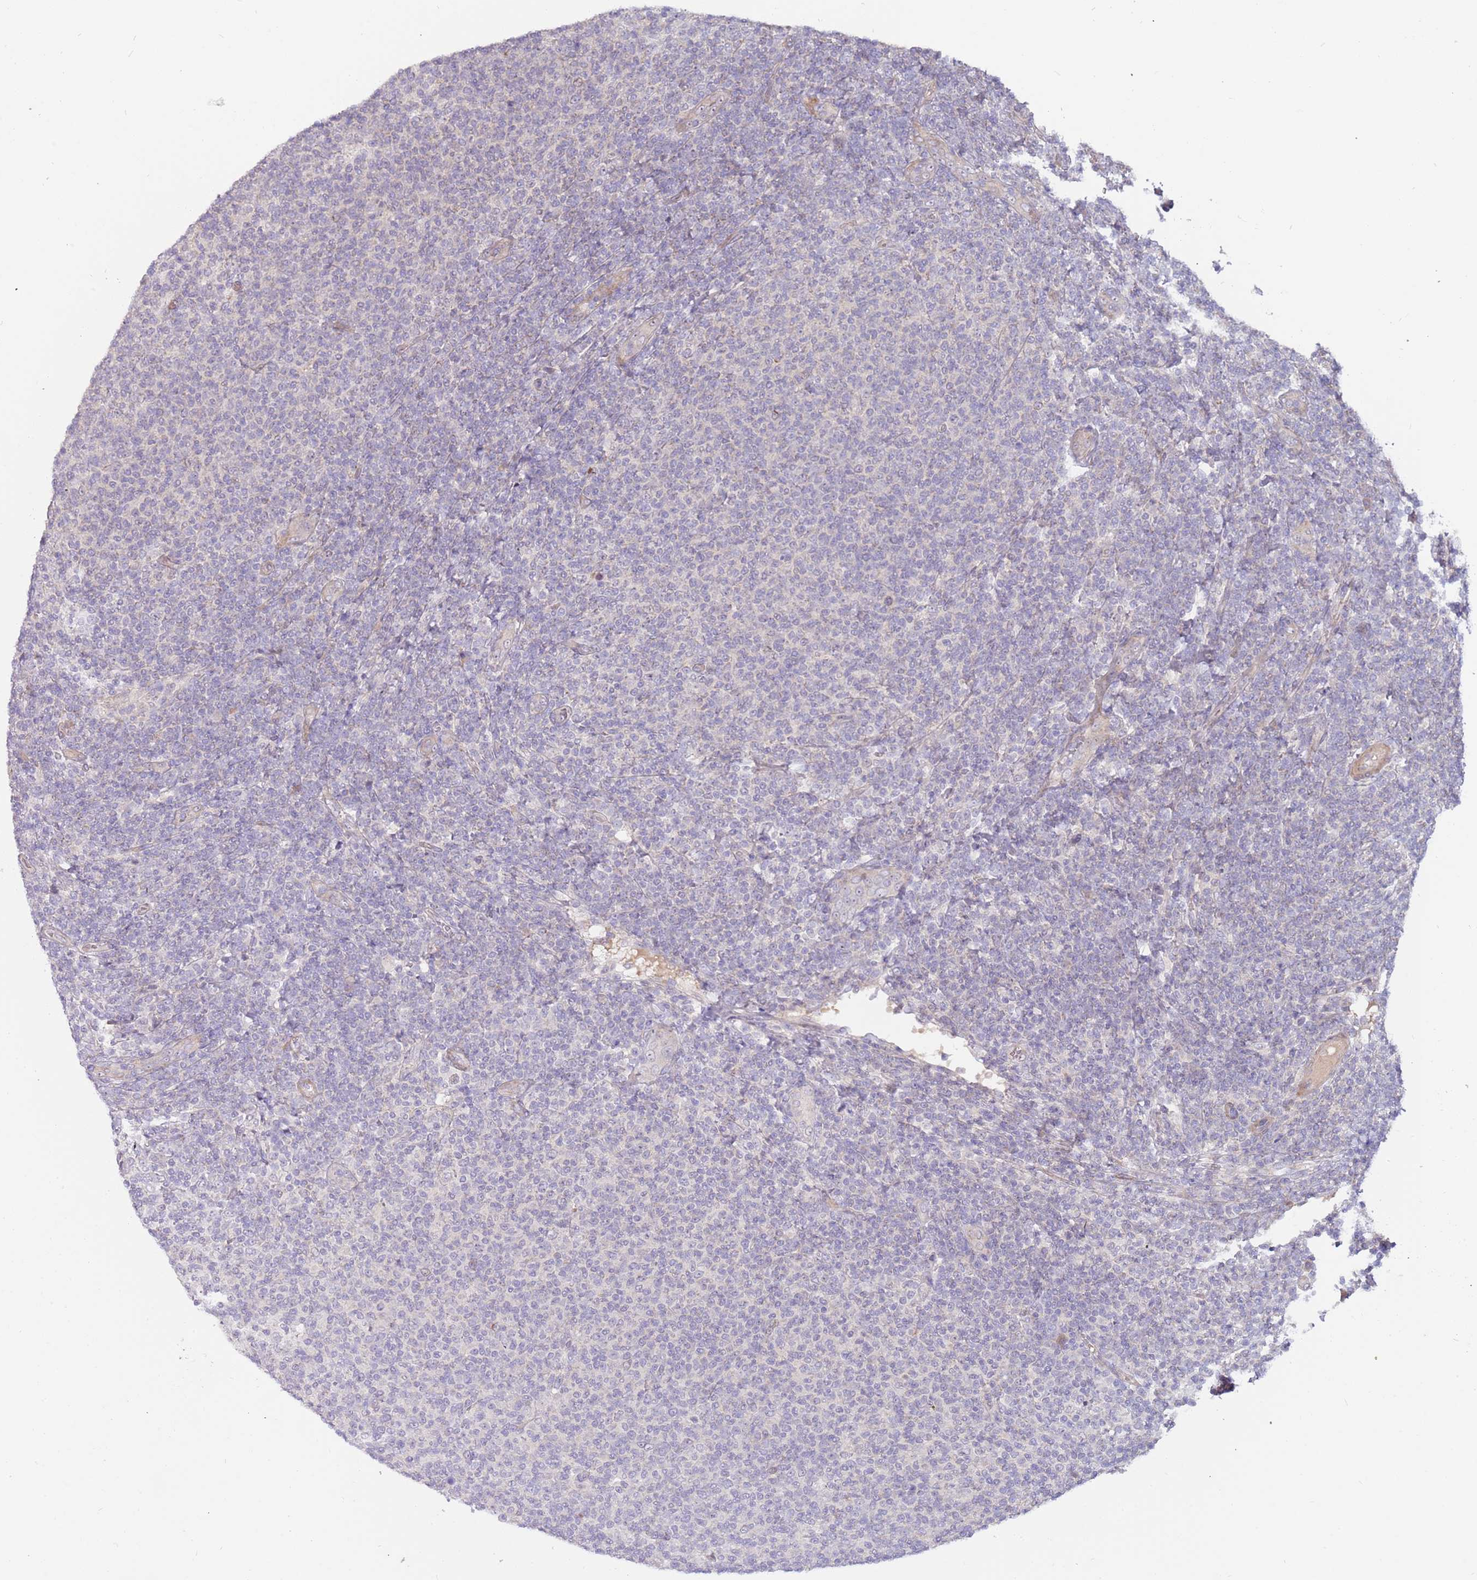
{"staining": {"intensity": "negative", "quantity": "none", "location": "none"}, "tissue": "lymphoma", "cell_type": "Tumor cells", "image_type": "cancer", "snomed": [{"axis": "morphology", "description": "Malignant lymphoma, non-Hodgkin's type, Low grade"}, {"axis": "topography", "description": "Lymph node"}], "caption": "A histopathology image of human lymphoma is negative for staining in tumor cells.", "gene": "TRAPPC6B", "patient": {"sex": "male", "age": 66}}